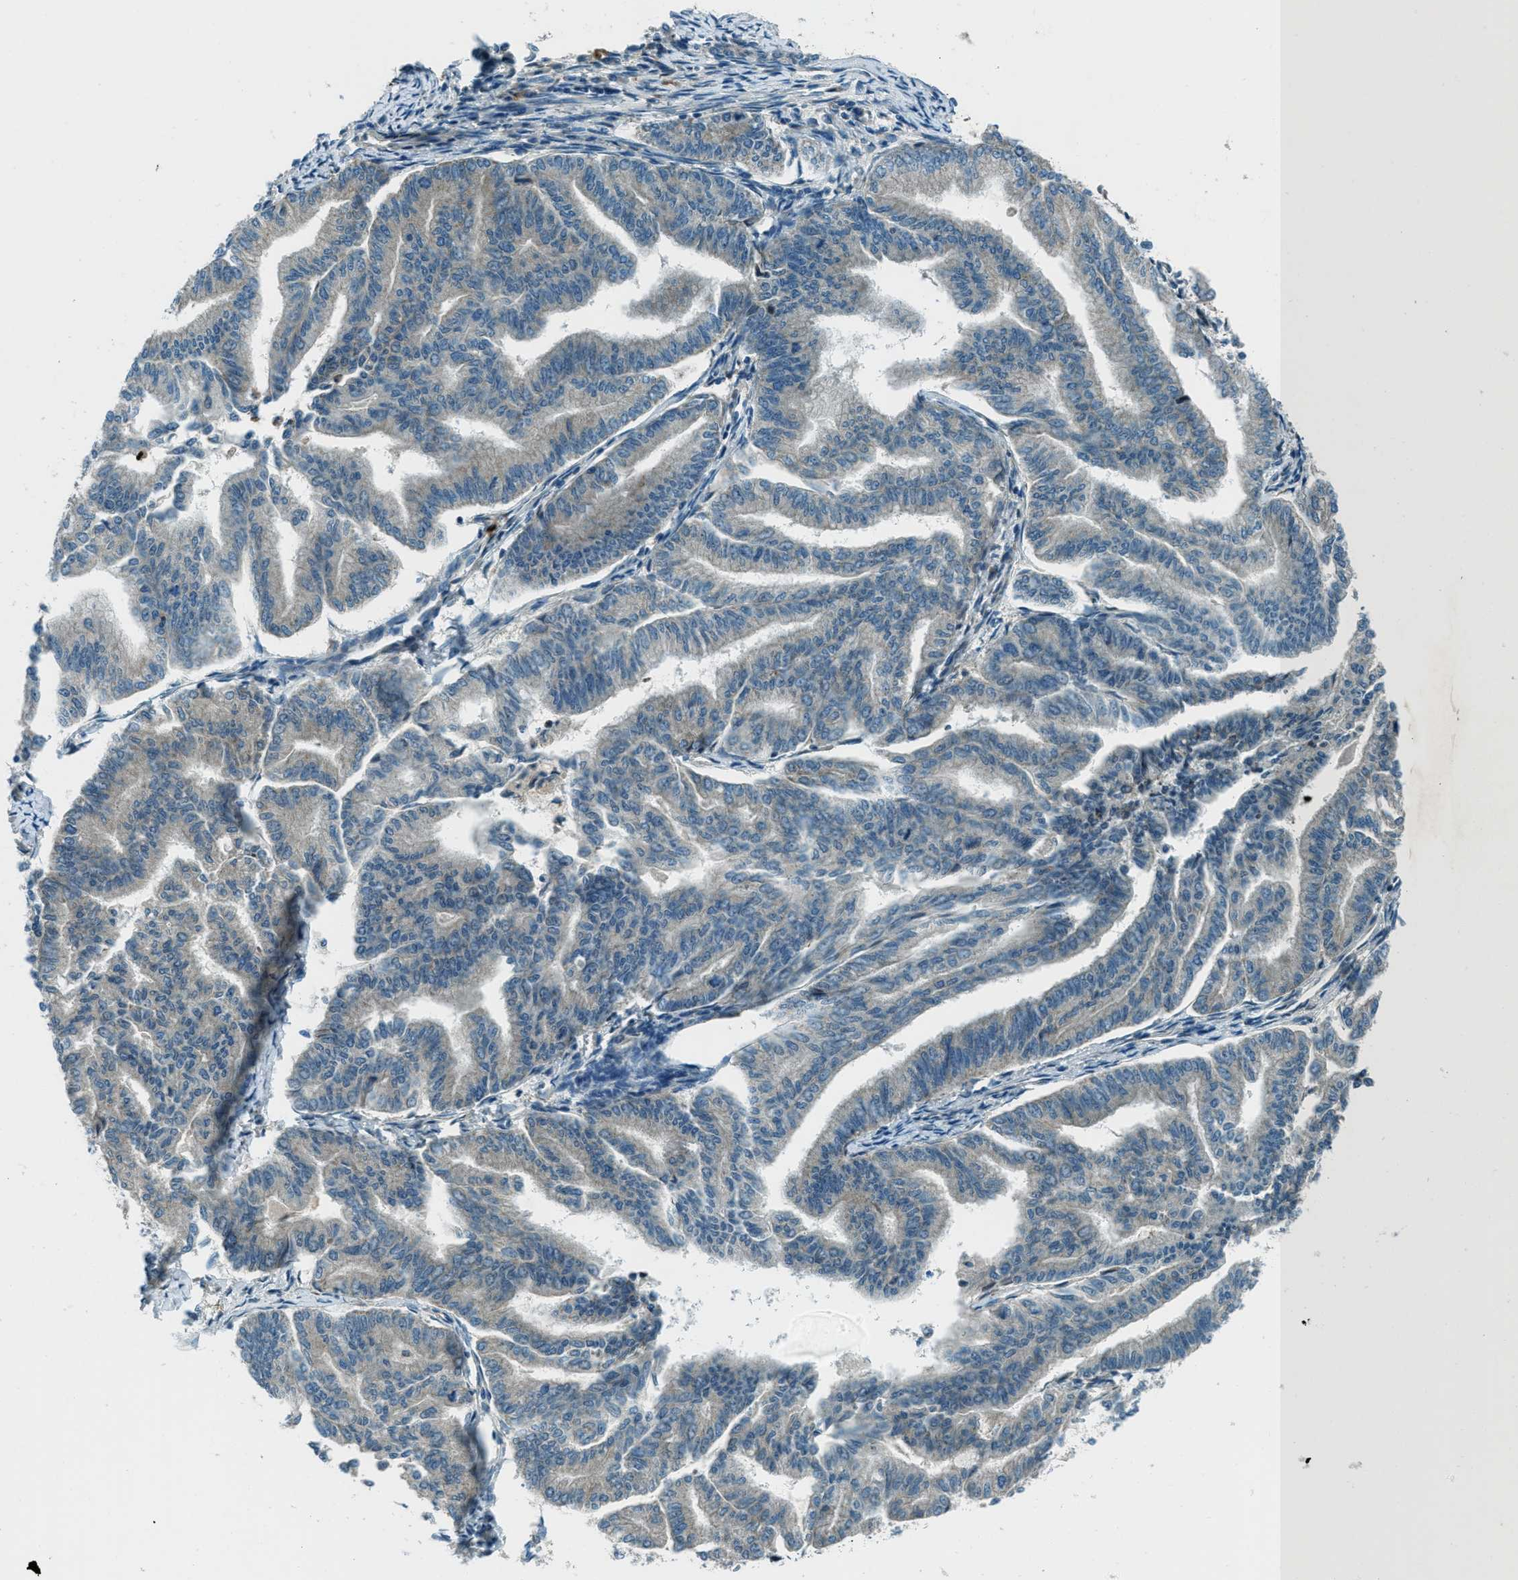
{"staining": {"intensity": "negative", "quantity": "none", "location": "none"}, "tissue": "endometrial cancer", "cell_type": "Tumor cells", "image_type": "cancer", "snomed": [{"axis": "morphology", "description": "Adenocarcinoma, NOS"}, {"axis": "topography", "description": "Endometrium"}], "caption": "Immunohistochemistry (IHC) image of endometrial adenocarcinoma stained for a protein (brown), which reveals no expression in tumor cells.", "gene": "FAR1", "patient": {"sex": "female", "age": 79}}